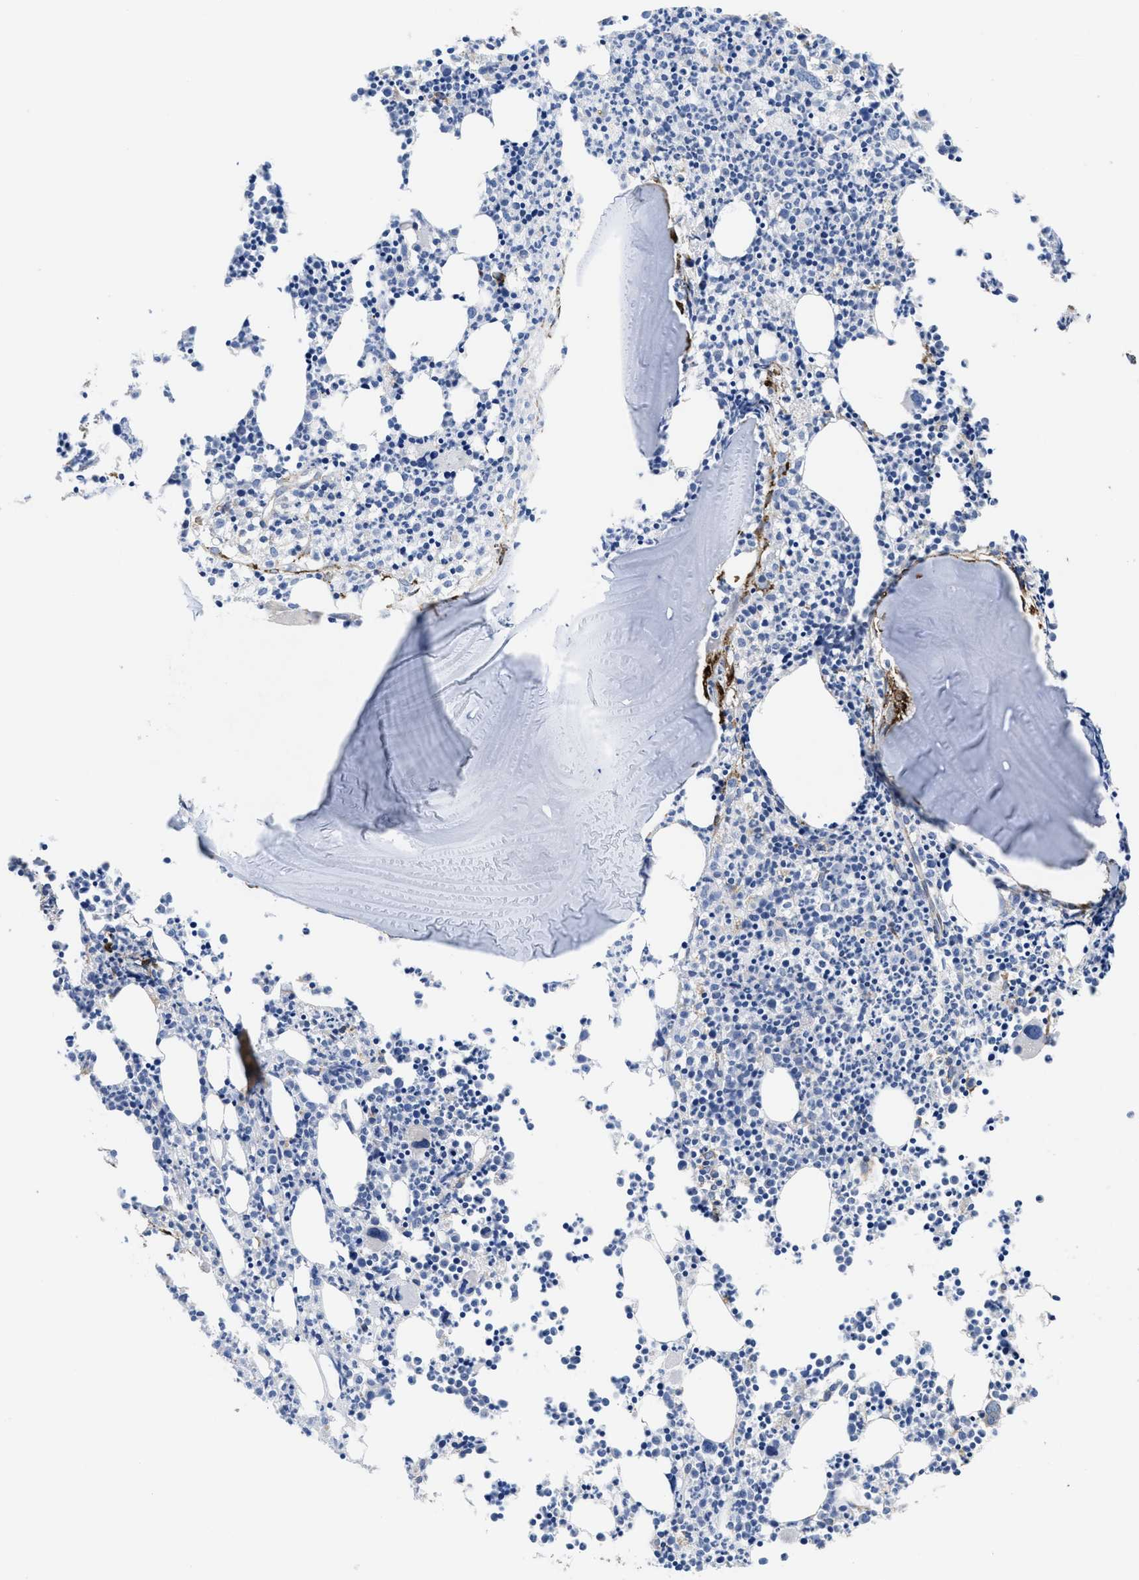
{"staining": {"intensity": "negative", "quantity": "none", "location": "none"}, "tissue": "bone marrow", "cell_type": "Hematopoietic cells", "image_type": "normal", "snomed": [{"axis": "morphology", "description": "Normal tissue, NOS"}, {"axis": "morphology", "description": "Inflammation, NOS"}, {"axis": "topography", "description": "Bone marrow"}], "caption": "An immunohistochemistry micrograph of unremarkable bone marrow is shown. There is no staining in hematopoietic cells of bone marrow.", "gene": "SQLE", "patient": {"sex": "female", "age": 53}}